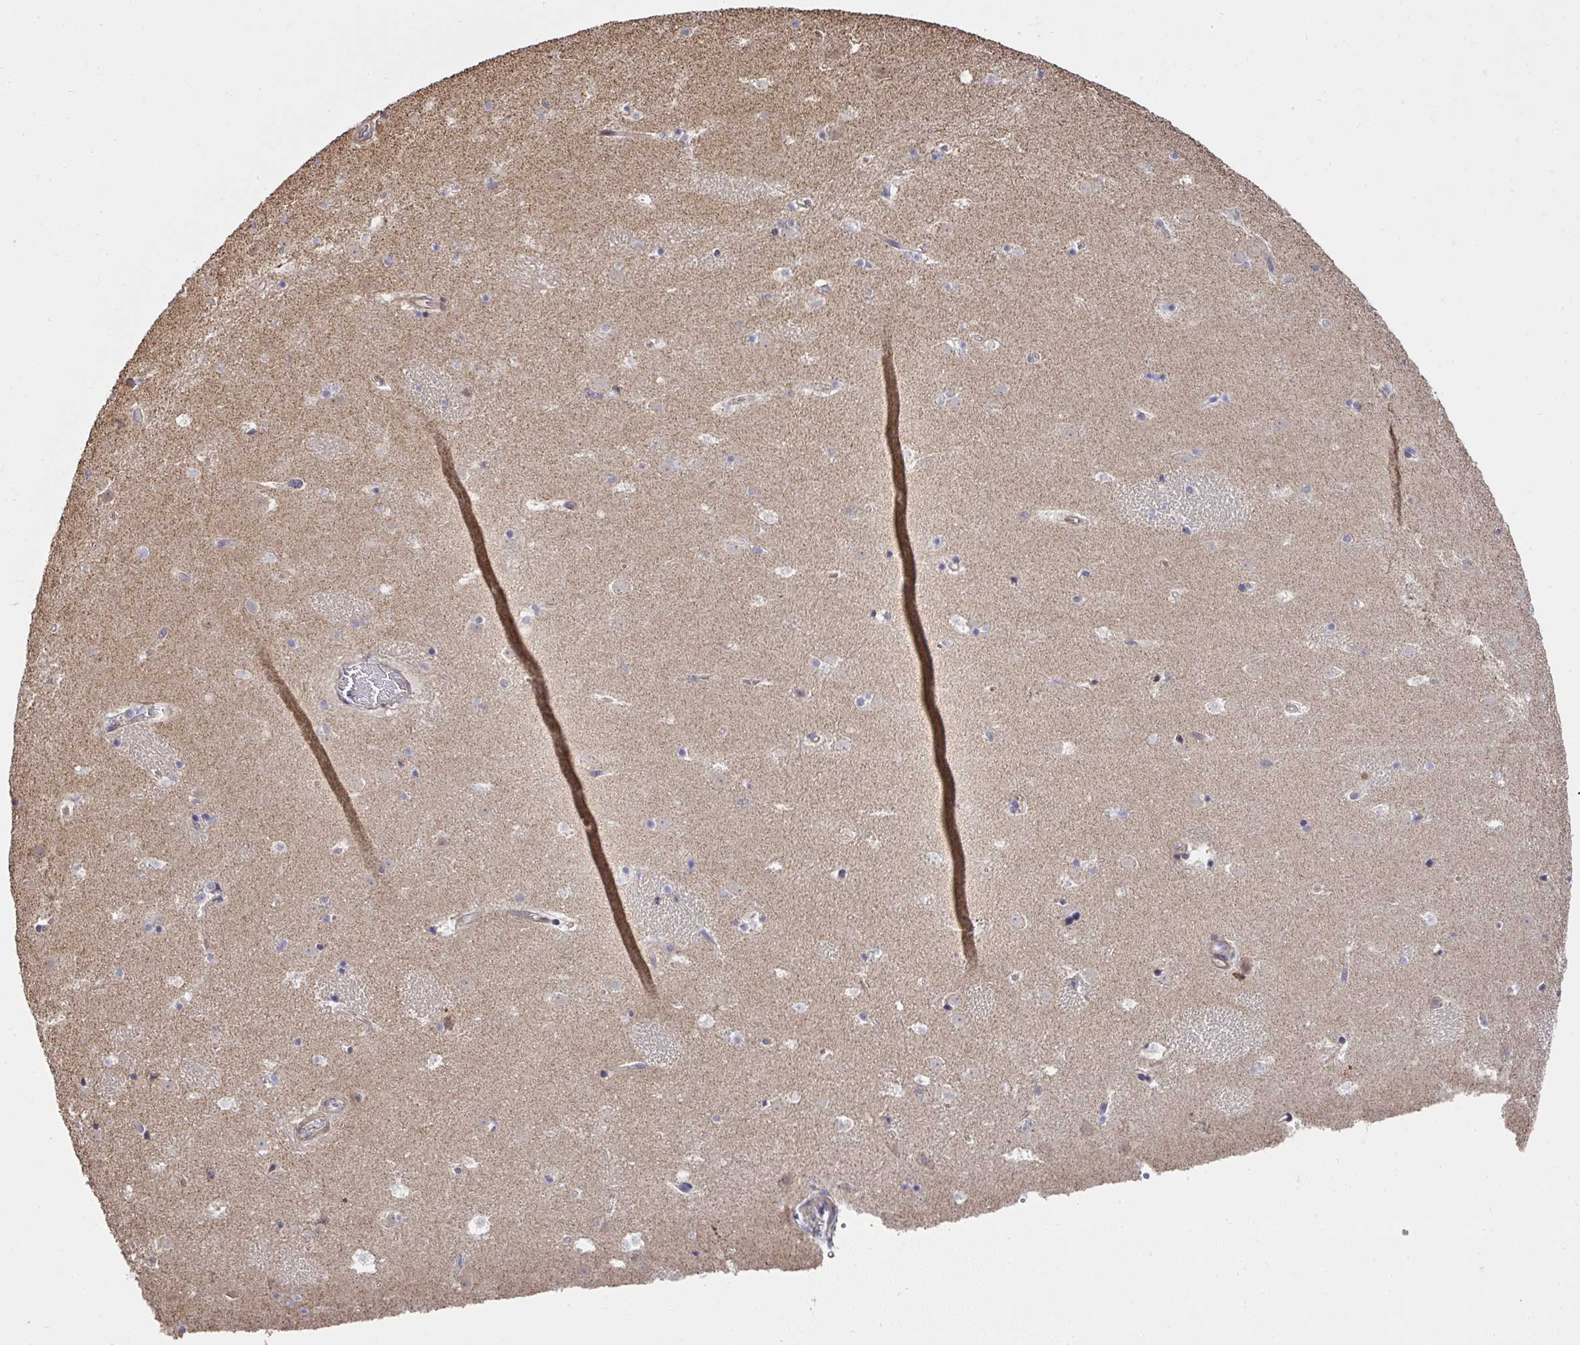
{"staining": {"intensity": "negative", "quantity": "none", "location": "none"}, "tissue": "caudate", "cell_type": "Glial cells", "image_type": "normal", "snomed": [{"axis": "morphology", "description": "Normal tissue, NOS"}, {"axis": "topography", "description": "Lateral ventricle wall"}], "caption": "This photomicrograph is of benign caudate stained with IHC to label a protein in brown with the nuclei are counter-stained blue. There is no staining in glial cells.", "gene": "AGTPBP1", "patient": {"sex": "male", "age": 37}}